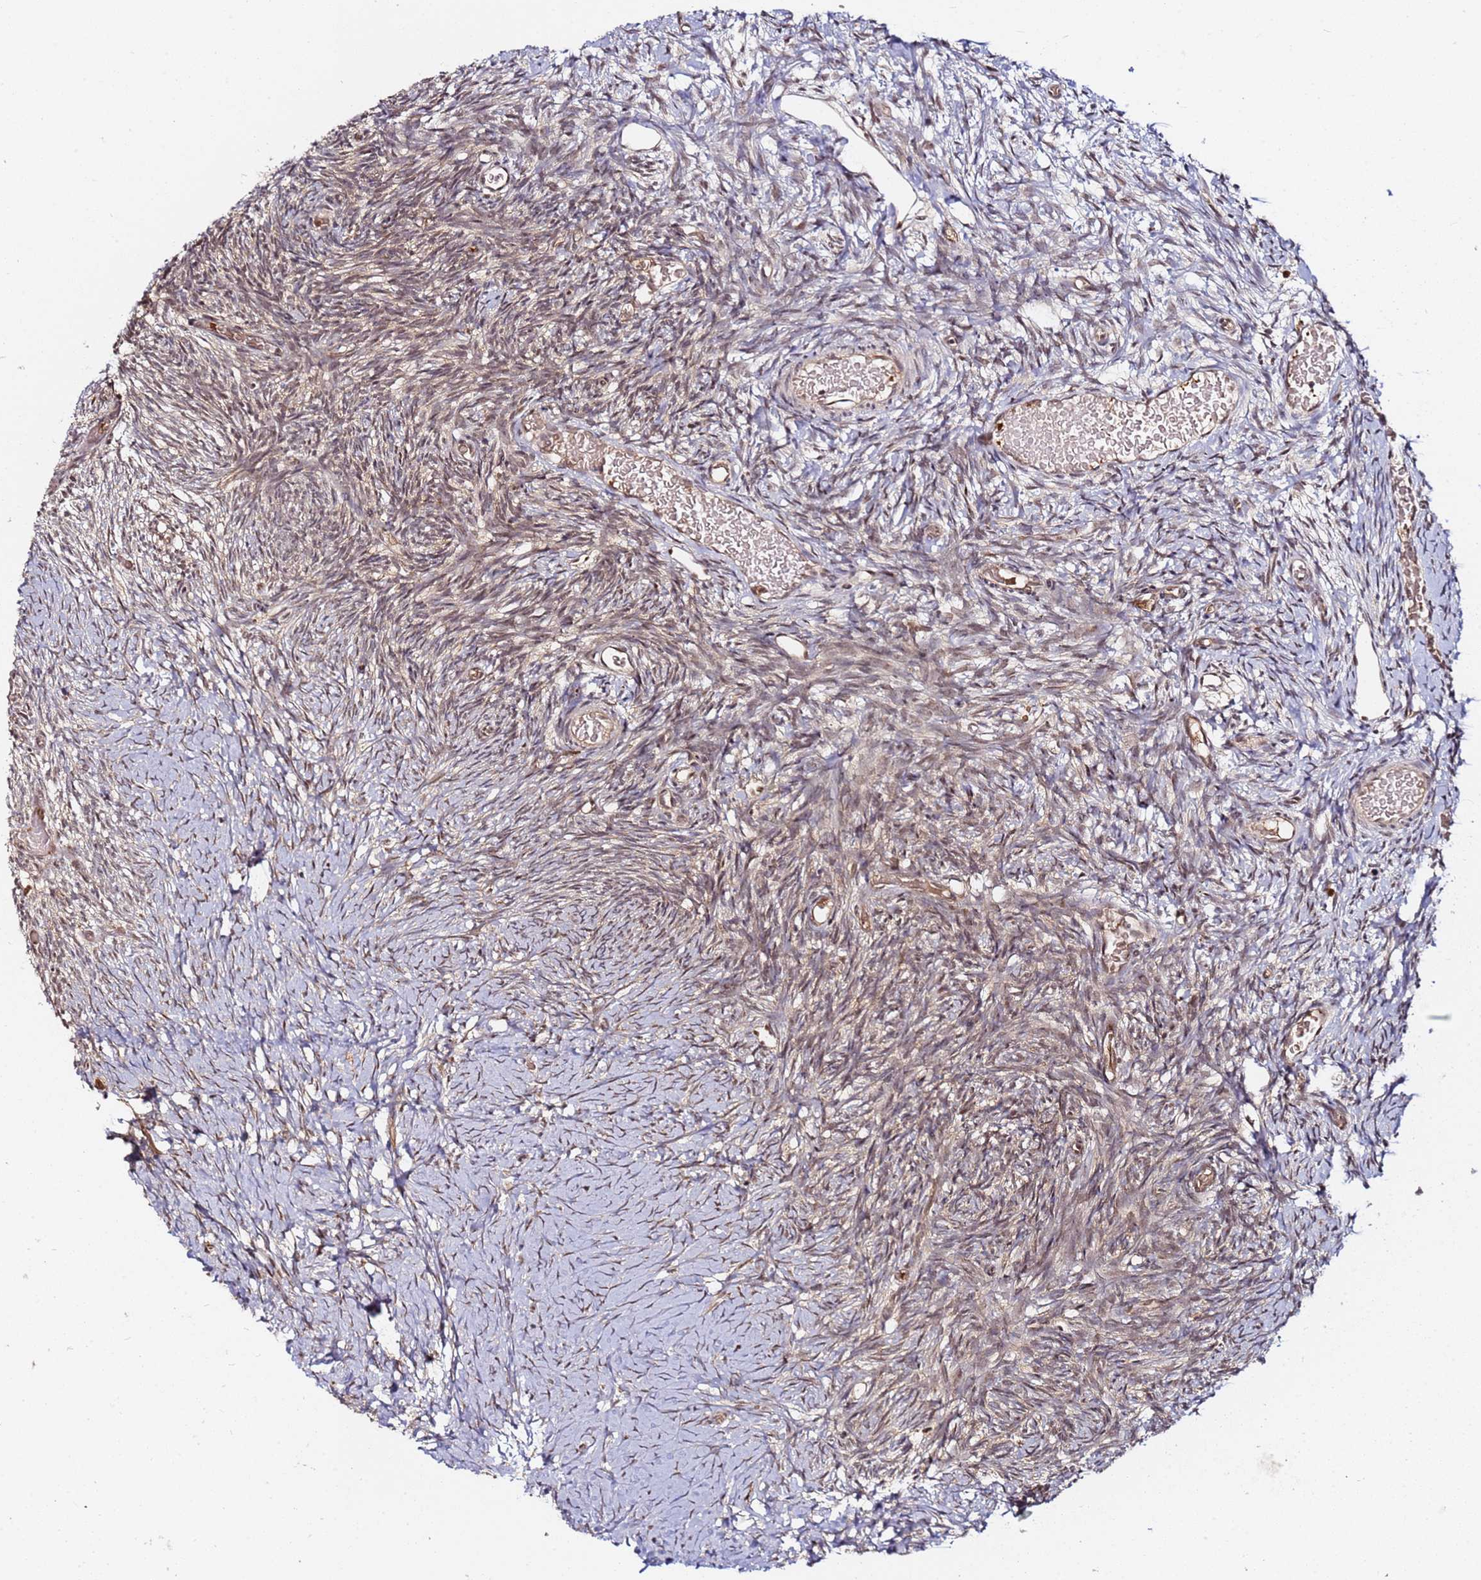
{"staining": {"intensity": "weak", "quantity": "25%-75%", "location": "cytoplasmic/membranous"}, "tissue": "ovary", "cell_type": "Ovarian stroma cells", "image_type": "normal", "snomed": [{"axis": "morphology", "description": "Normal tissue, NOS"}, {"axis": "topography", "description": "Ovary"}], "caption": "Benign ovary was stained to show a protein in brown. There is low levels of weak cytoplasmic/membranous positivity in approximately 25%-75% of ovarian stroma cells.", "gene": "RGS18", "patient": {"sex": "female", "age": 39}}